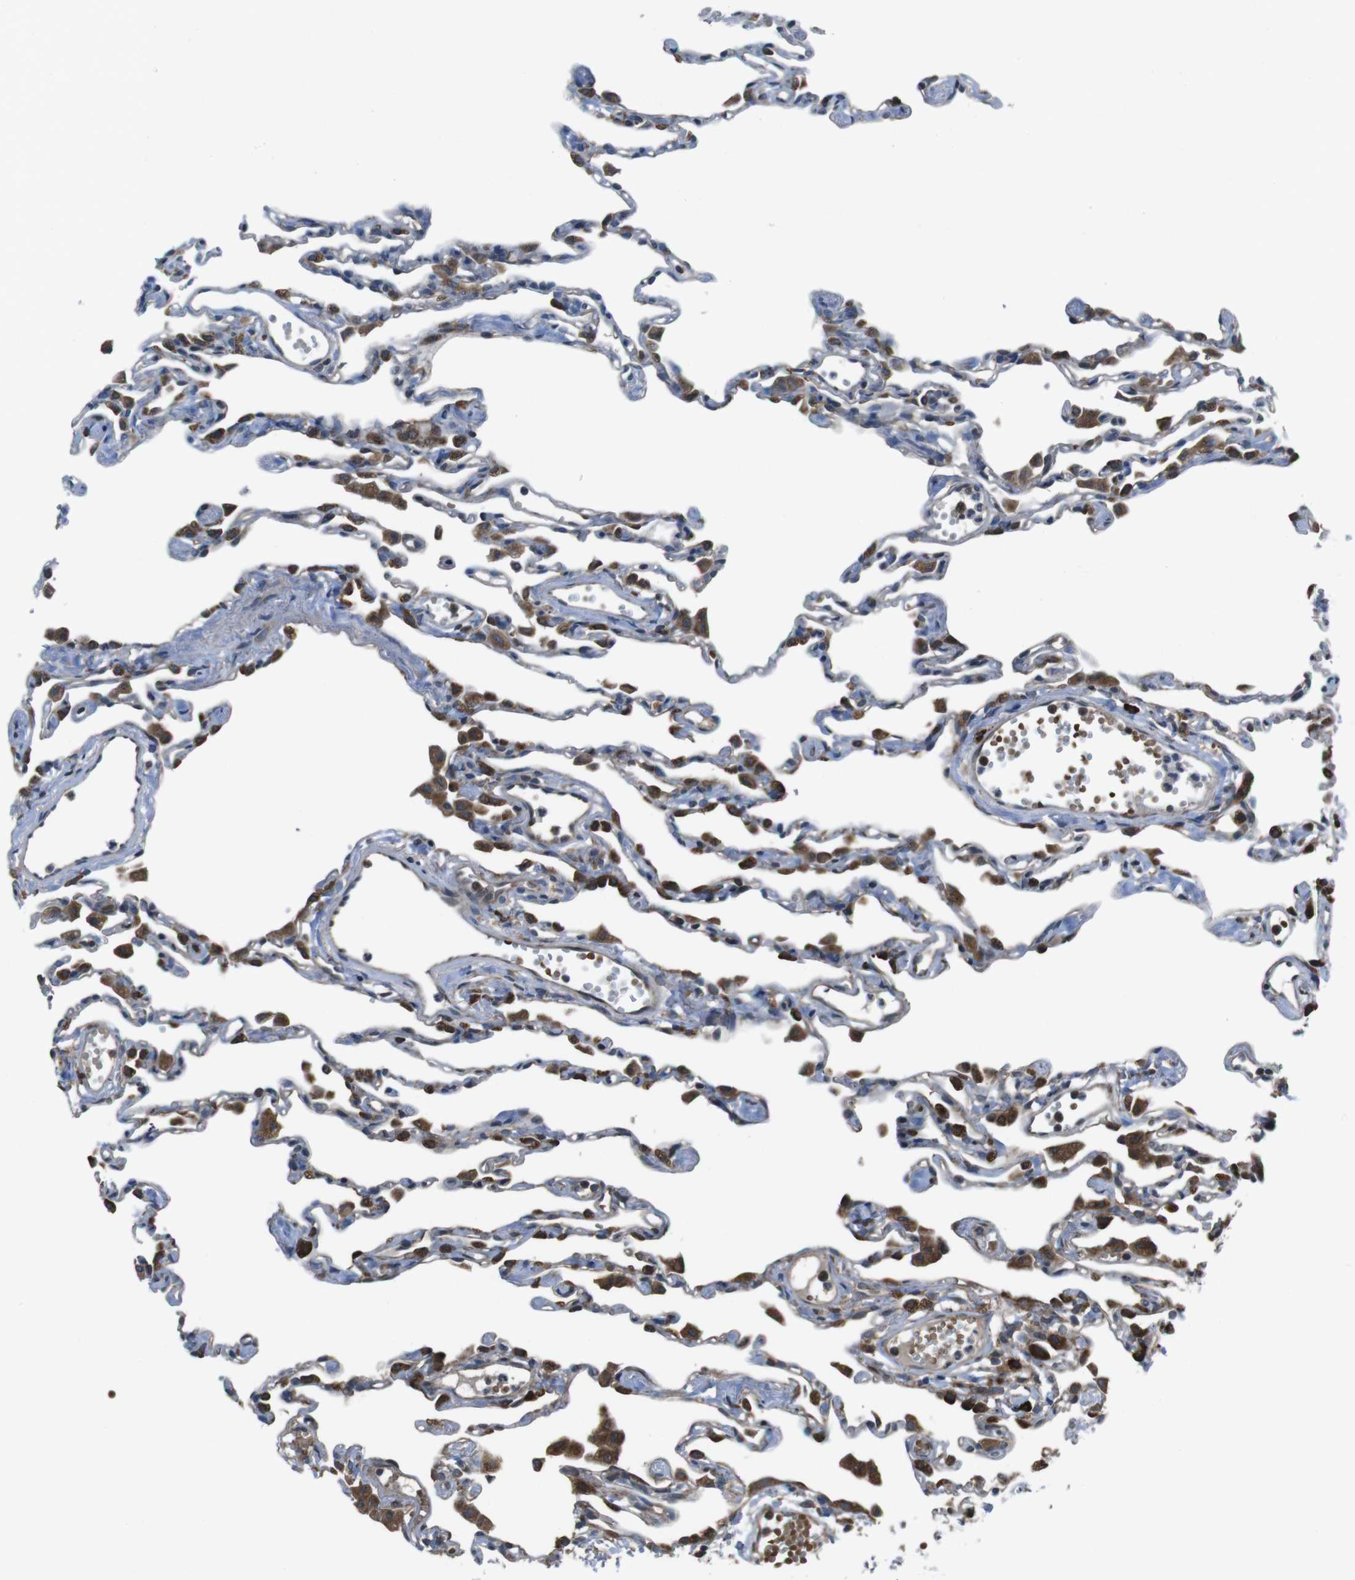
{"staining": {"intensity": "moderate", "quantity": "<25%", "location": "cytoplasmic/membranous"}, "tissue": "lung", "cell_type": "Alveolar cells", "image_type": "normal", "snomed": [{"axis": "morphology", "description": "Normal tissue, NOS"}, {"axis": "topography", "description": "Lung"}], "caption": "Immunohistochemical staining of unremarkable human lung displays <25% levels of moderate cytoplasmic/membranous protein positivity in approximately <25% of alveolar cells. (DAB IHC with brightfield microscopy, high magnification).", "gene": "SSR3", "patient": {"sex": "female", "age": 49}}